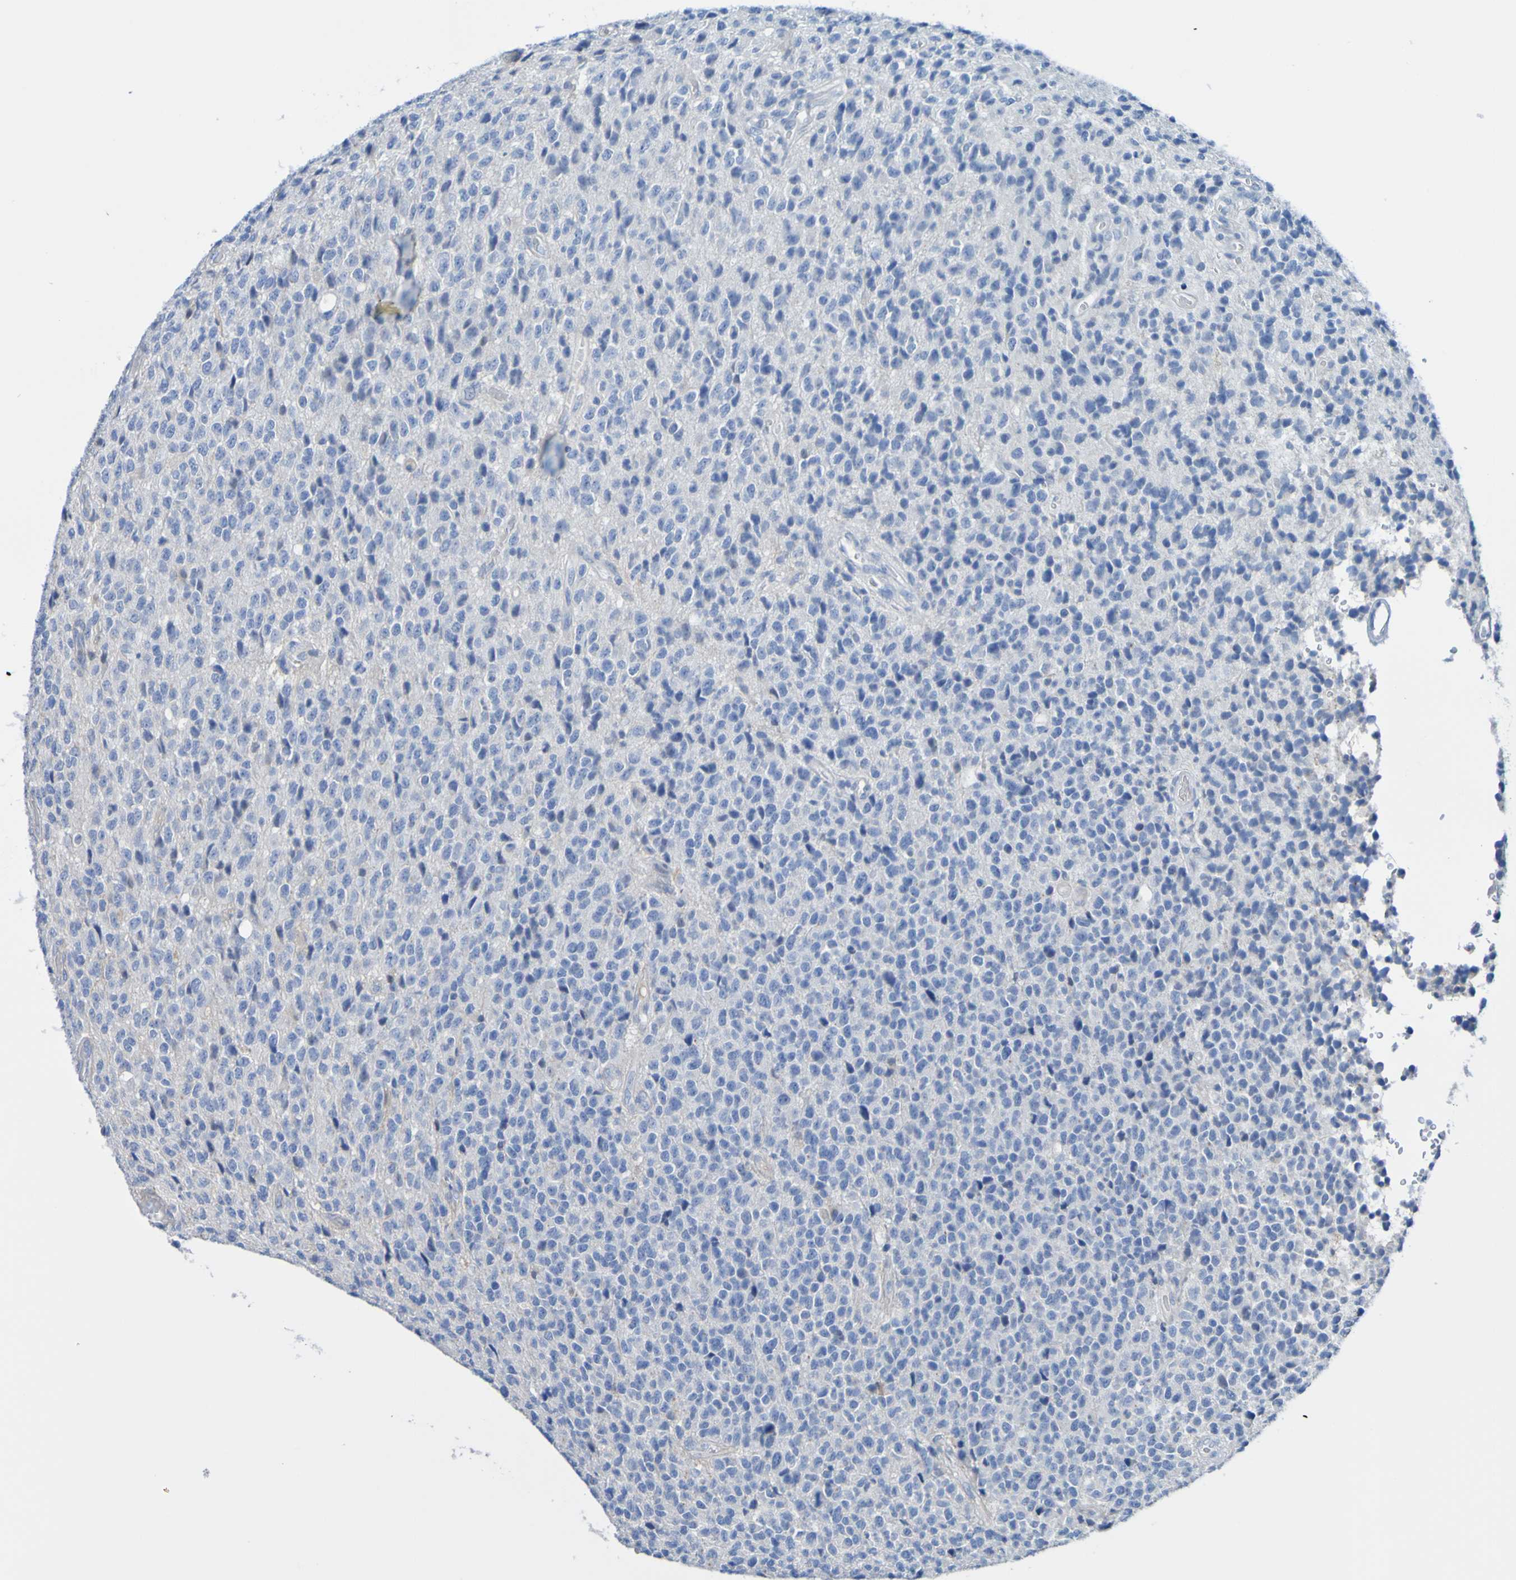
{"staining": {"intensity": "negative", "quantity": "none", "location": "none"}, "tissue": "glioma", "cell_type": "Tumor cells", "image_type": "cancer", "snomed": [{"axis": "morphology", "description": "Glioma, malignant, High grade"}, {"axis": "topography", "description": "pancreas cauda"}], "caption": "Protein analysis of malignant glioma (high-grade) exhibits no significant expression in tumor cells. The staining was performed using DAB to visualize the protein expression in brown, while the nuclei were stained in blue with hematoxylin (Magnification: 20x).", "gene": "ACMSD", "patient": {"sex": "male", "age": 60}}